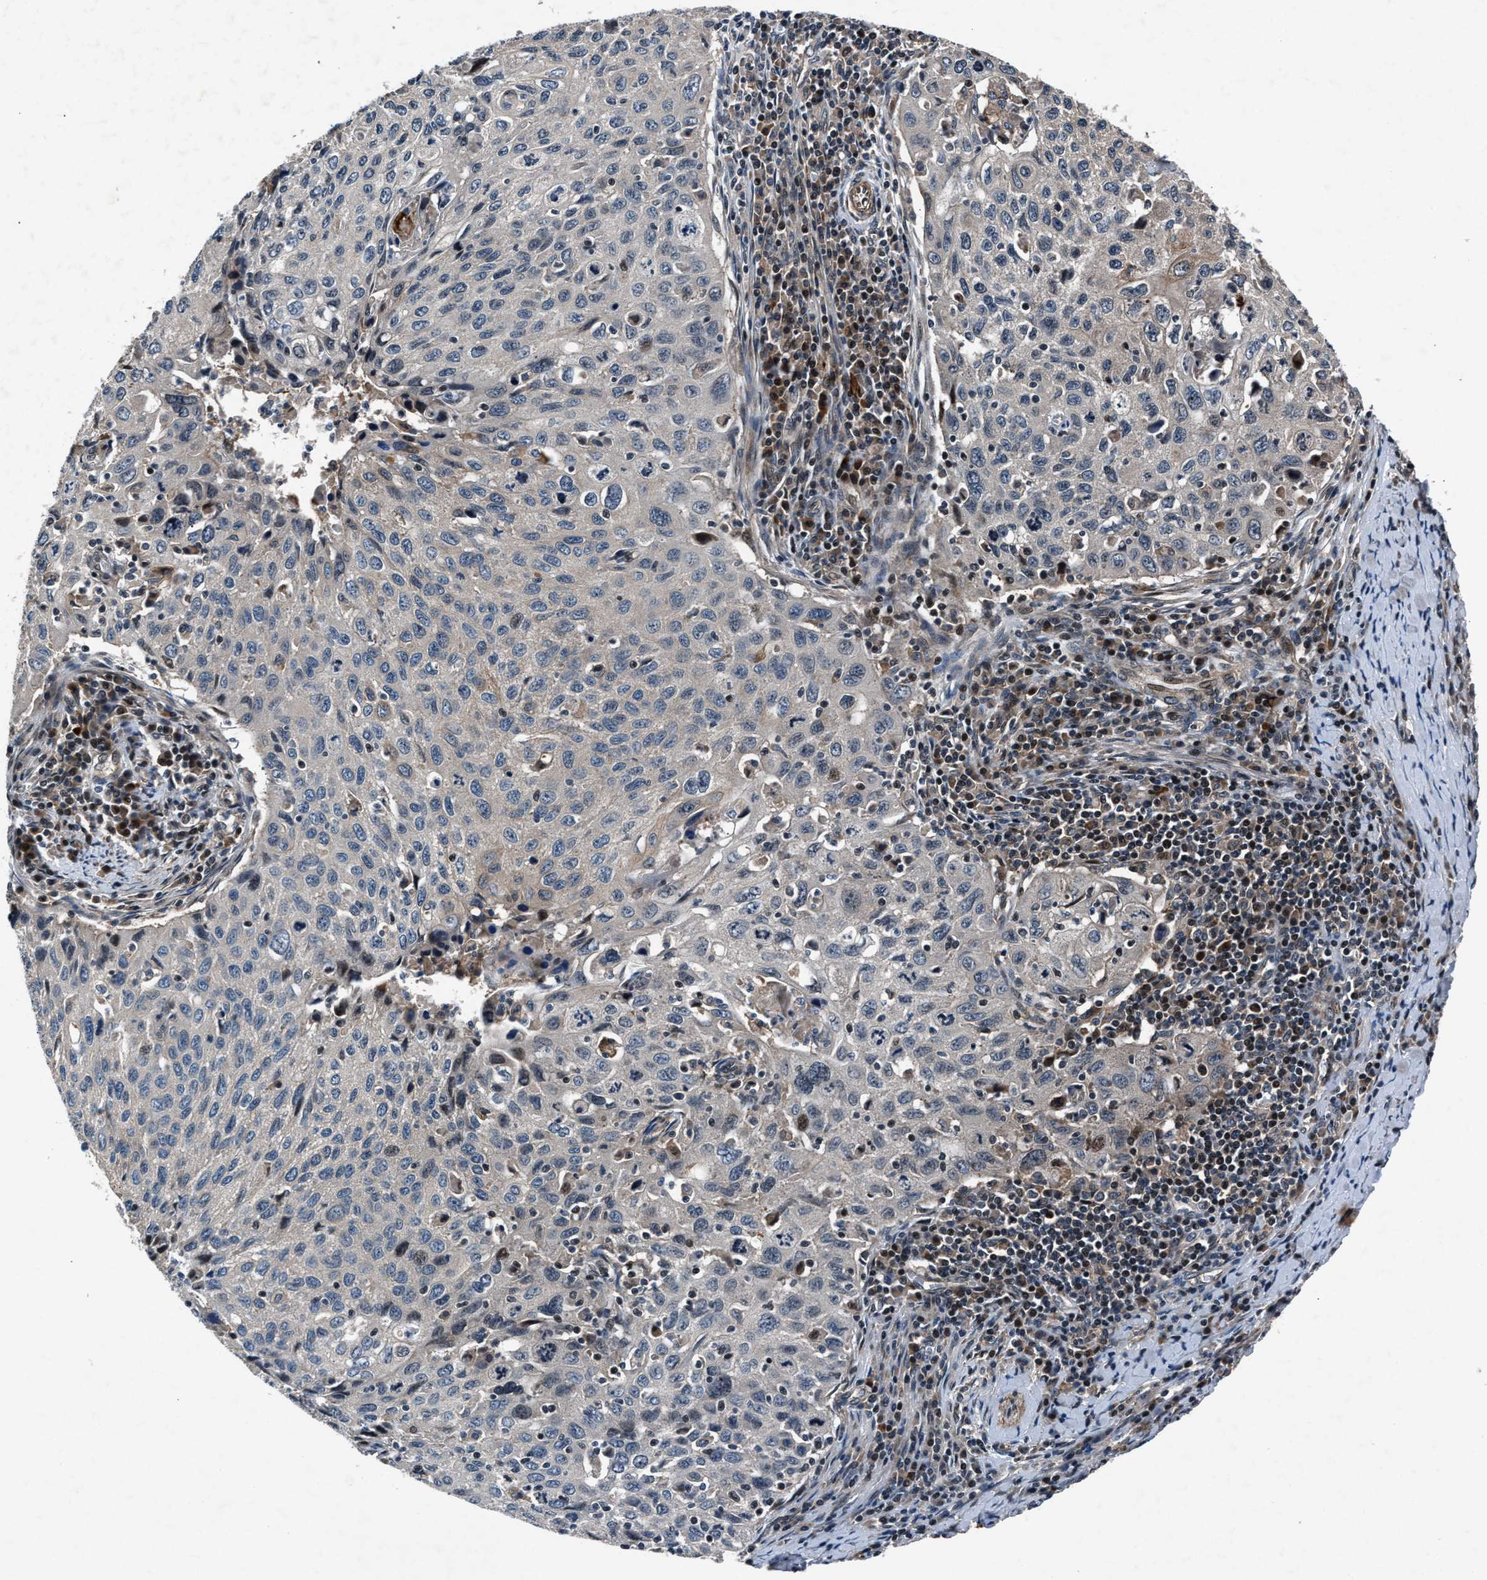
{"staining": {"intensity": "negative", "quantity": "none", "location": "none"}, "tissue": "cervical cancer", "cell_type": "Tumor cells", "image_type": "cancer", "snomed": [{"axis": "morphology", "description": "Squamous cell carcinoma, NOS"}, {"axis": "topography", "description": "Cervix"}], "caption": "An immunohistochemistry (IHC) micrograph of squamous cell carcinoma (cervical) is shown. There is no staining in tumor cells of squamous cell carcinoma (cervical). (Brightfield microscopy of DAB immunohistochemistry (IHC) at high magnification).", "gene": "DYNC2I1", "patient": {"sex": "female", "age": 53}}